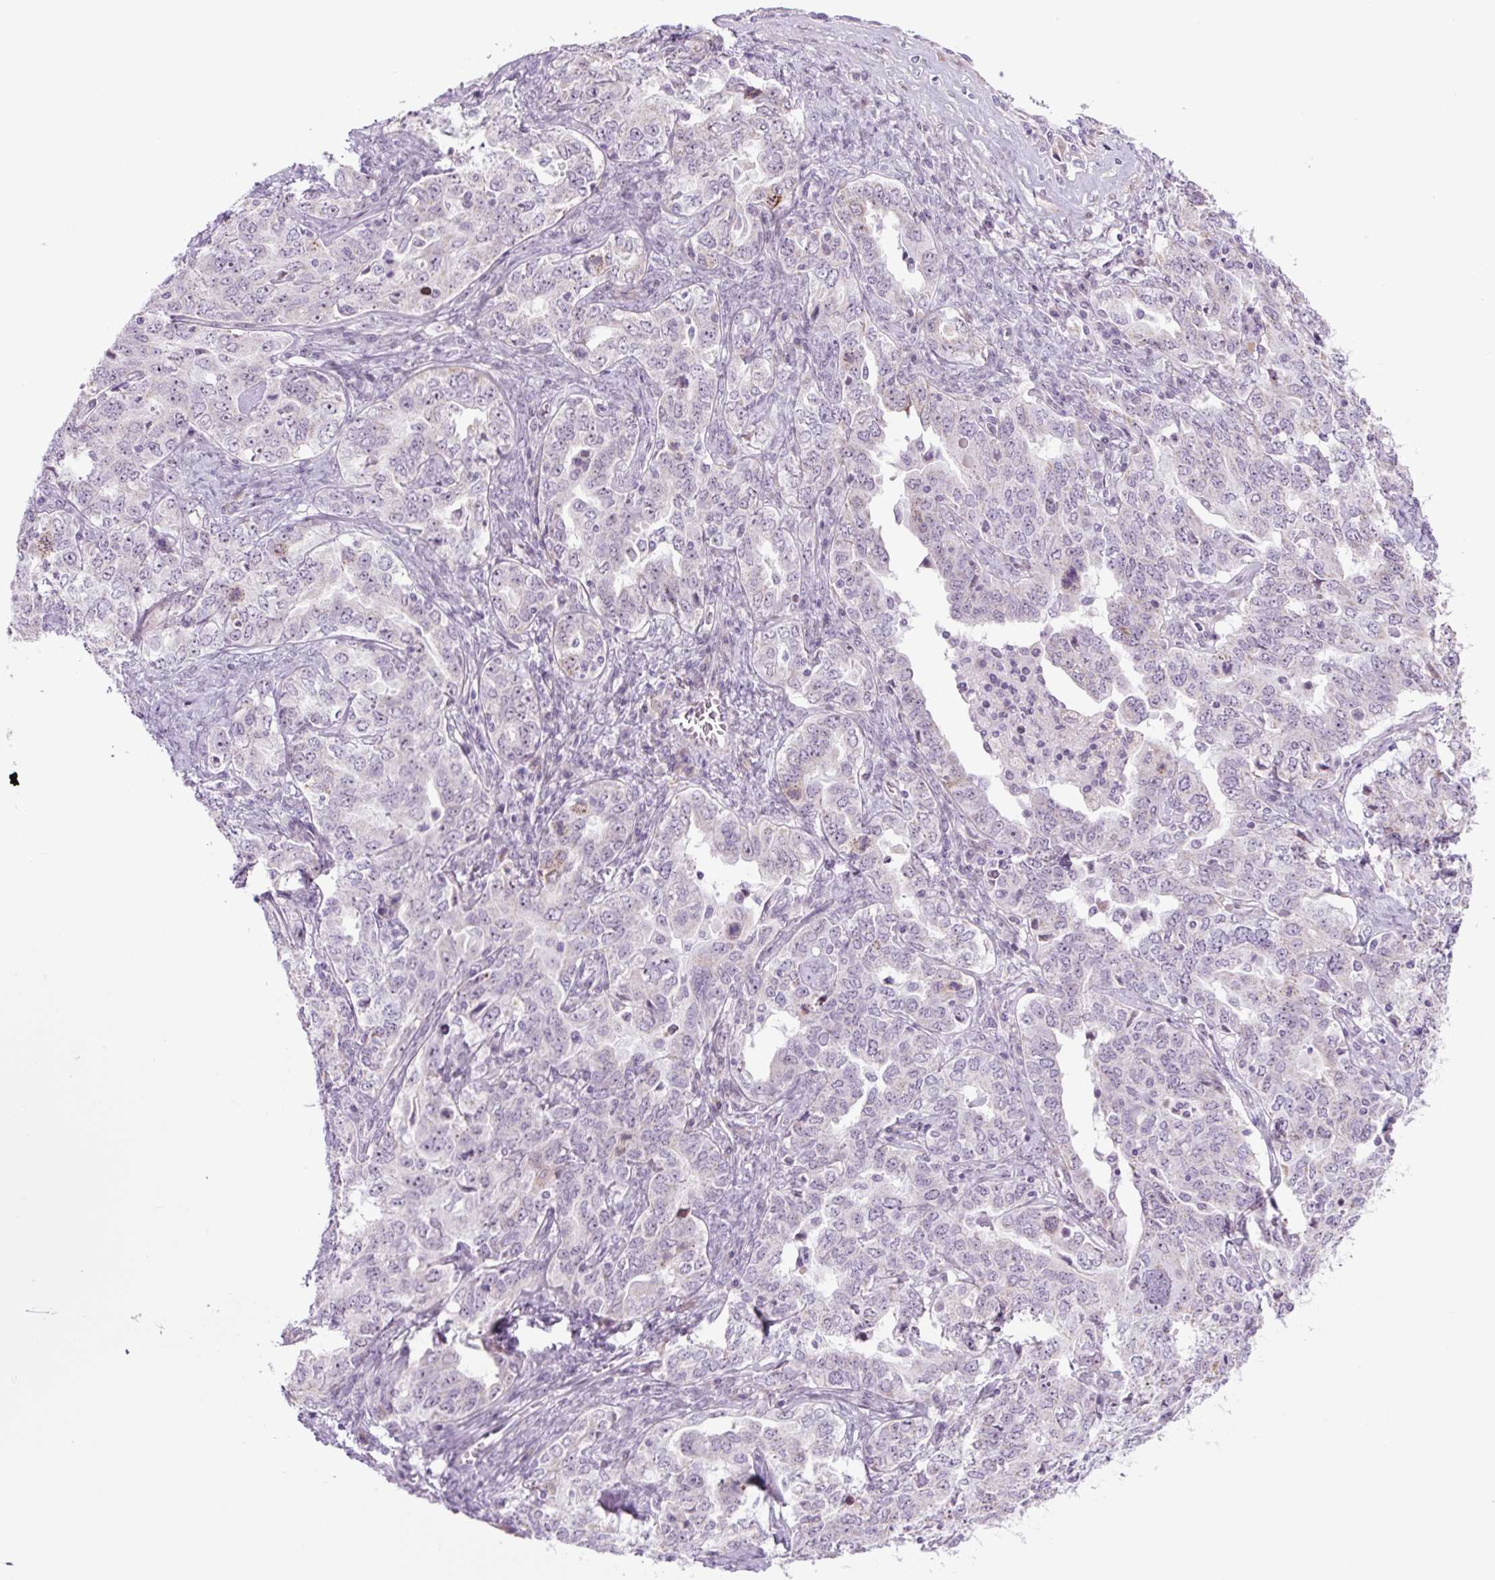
{"staining": {"intensity": "moderate", "quantity": "<25%", "location": "nuclear"}, "tissue": "ovarian cancer", "cell_type": "Tumor cells", "image_type": "cancer", "snomed": [{"axis": "morphology", "description": "Carcinoma, endometroid"}, {"axis": "topography", "description": "Ovary"}], "caption": "The histopathology image reveals staining of endometroid carcinoma (ovarian), revealing moderate nuclear protein positivity (brown color) within tumor cells. The staining was performed using DAB, with brown indicating positive protein expression. Nuclei are stained blue with hematoxylin.", "gene": "RRS1", "patient": {"sex": "female", "age": 62}}